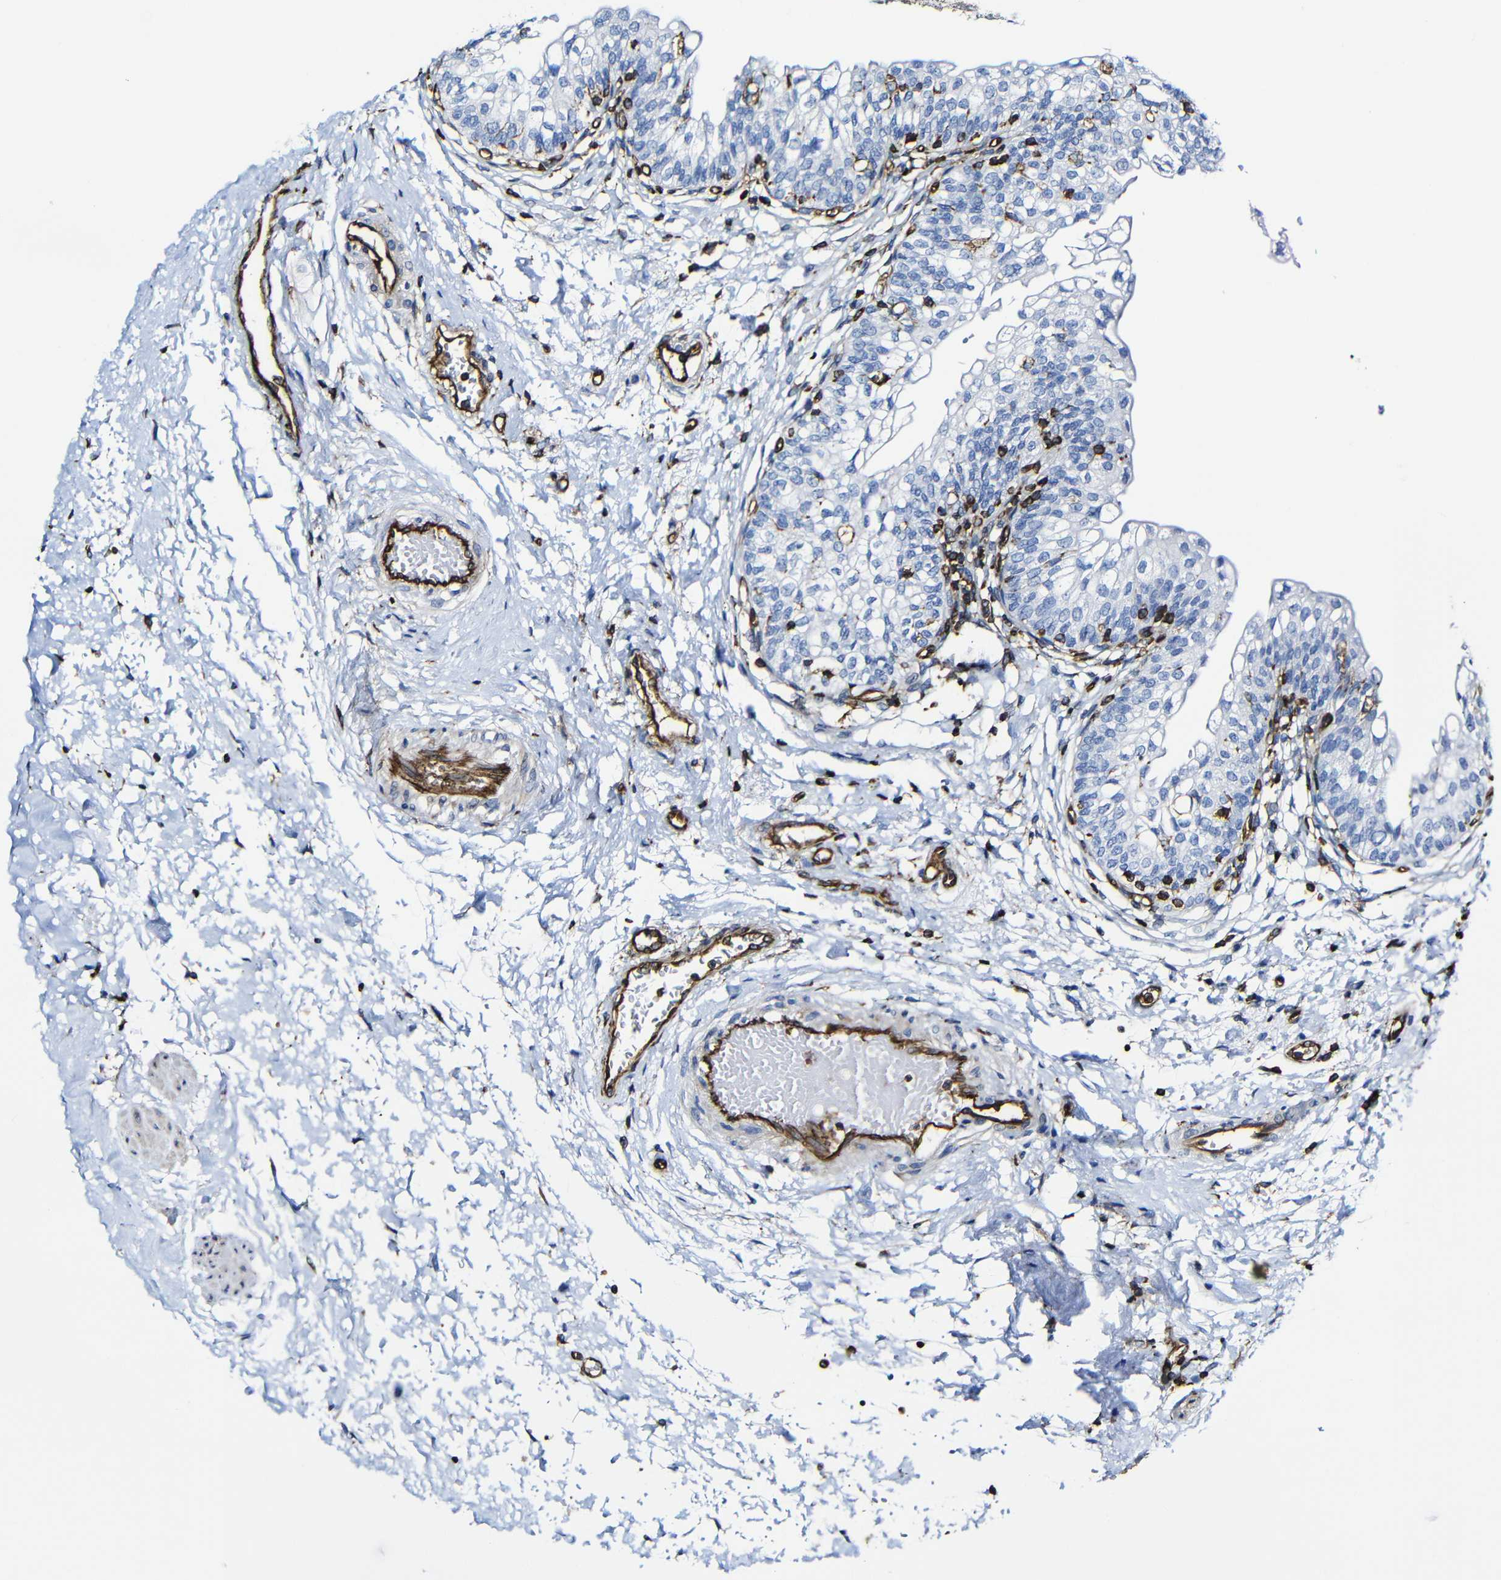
{"staining": {"intensity": "negative", "quantity": "none", "location": "none"}, "tissue": "urinary bladder", "cell_type": "Urothelial cells", "image_type": "normal", "snomed": [{"axis": "morphology", "description": "Normal tissue, NOS"}, {"axis": "topography", "description": "Urinary bladder"}], "caption": "Immunohistochemistry of benign human urinary bladder exhibits no expression in urothelial cells.", "gene": "MSN", "patient": {"sex": "male", "age": 55}}